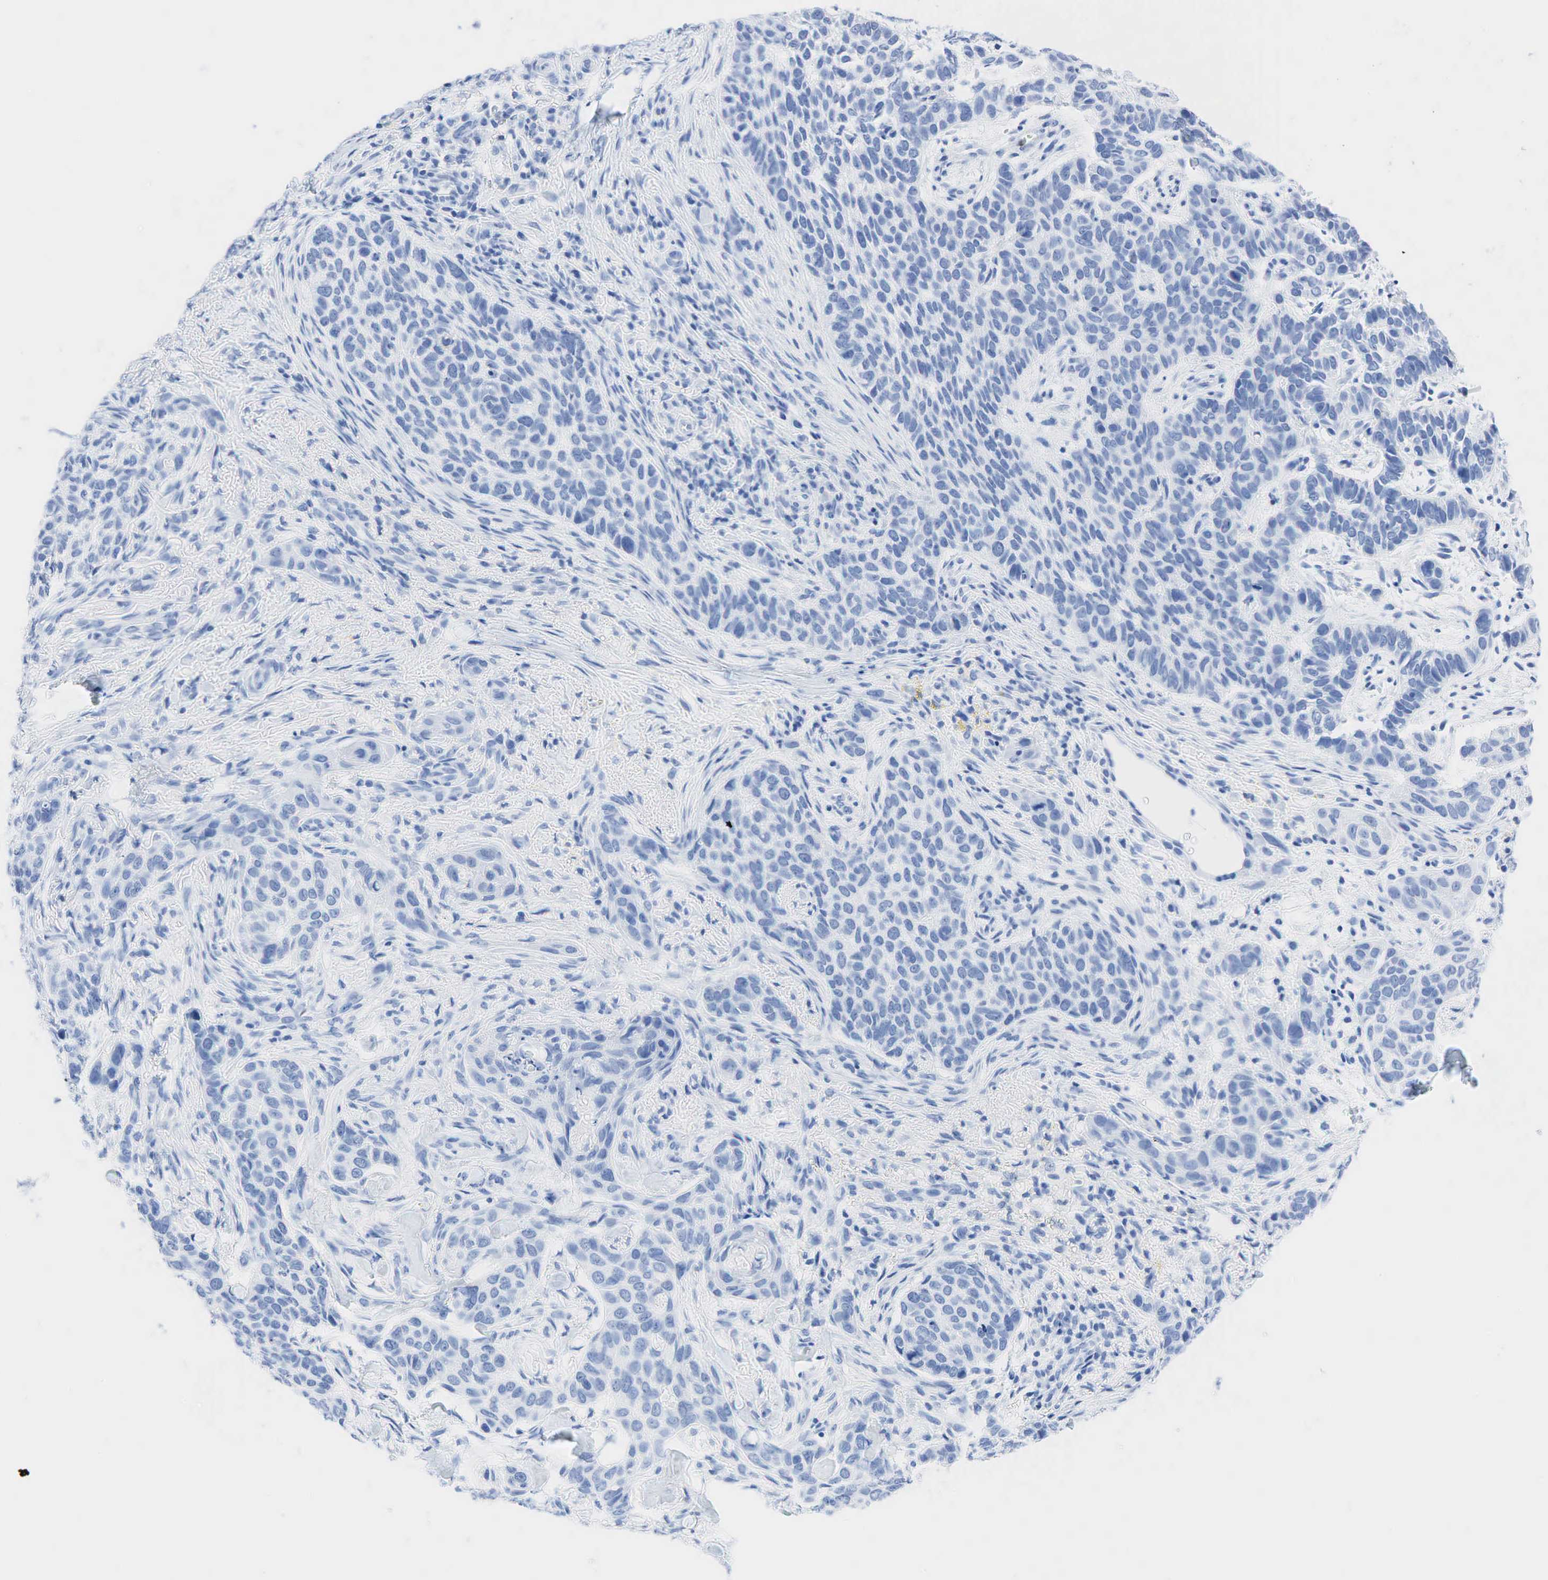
{"staining": {"intensity": "negative", "quantity": "none", "location": "none"}, "tissue": "skin cancer", "cell_type": "Tumor cells", "image_type": "cancer", "snomed": [{"axis": "morphology", "description": "Normal tissue, NOS"}, {"axis": "morphology", "description": "Basal cell carcinoma"}, {"axis": "topography", "description": "Skin"}], "caption": "The histopathology image reveals no staining of tumor cells in skin cancer (basal cell carcinoma). Nuclei are stained in blue.", "gene": "INHA", "patient": {"sex": "male", "age": 81}}